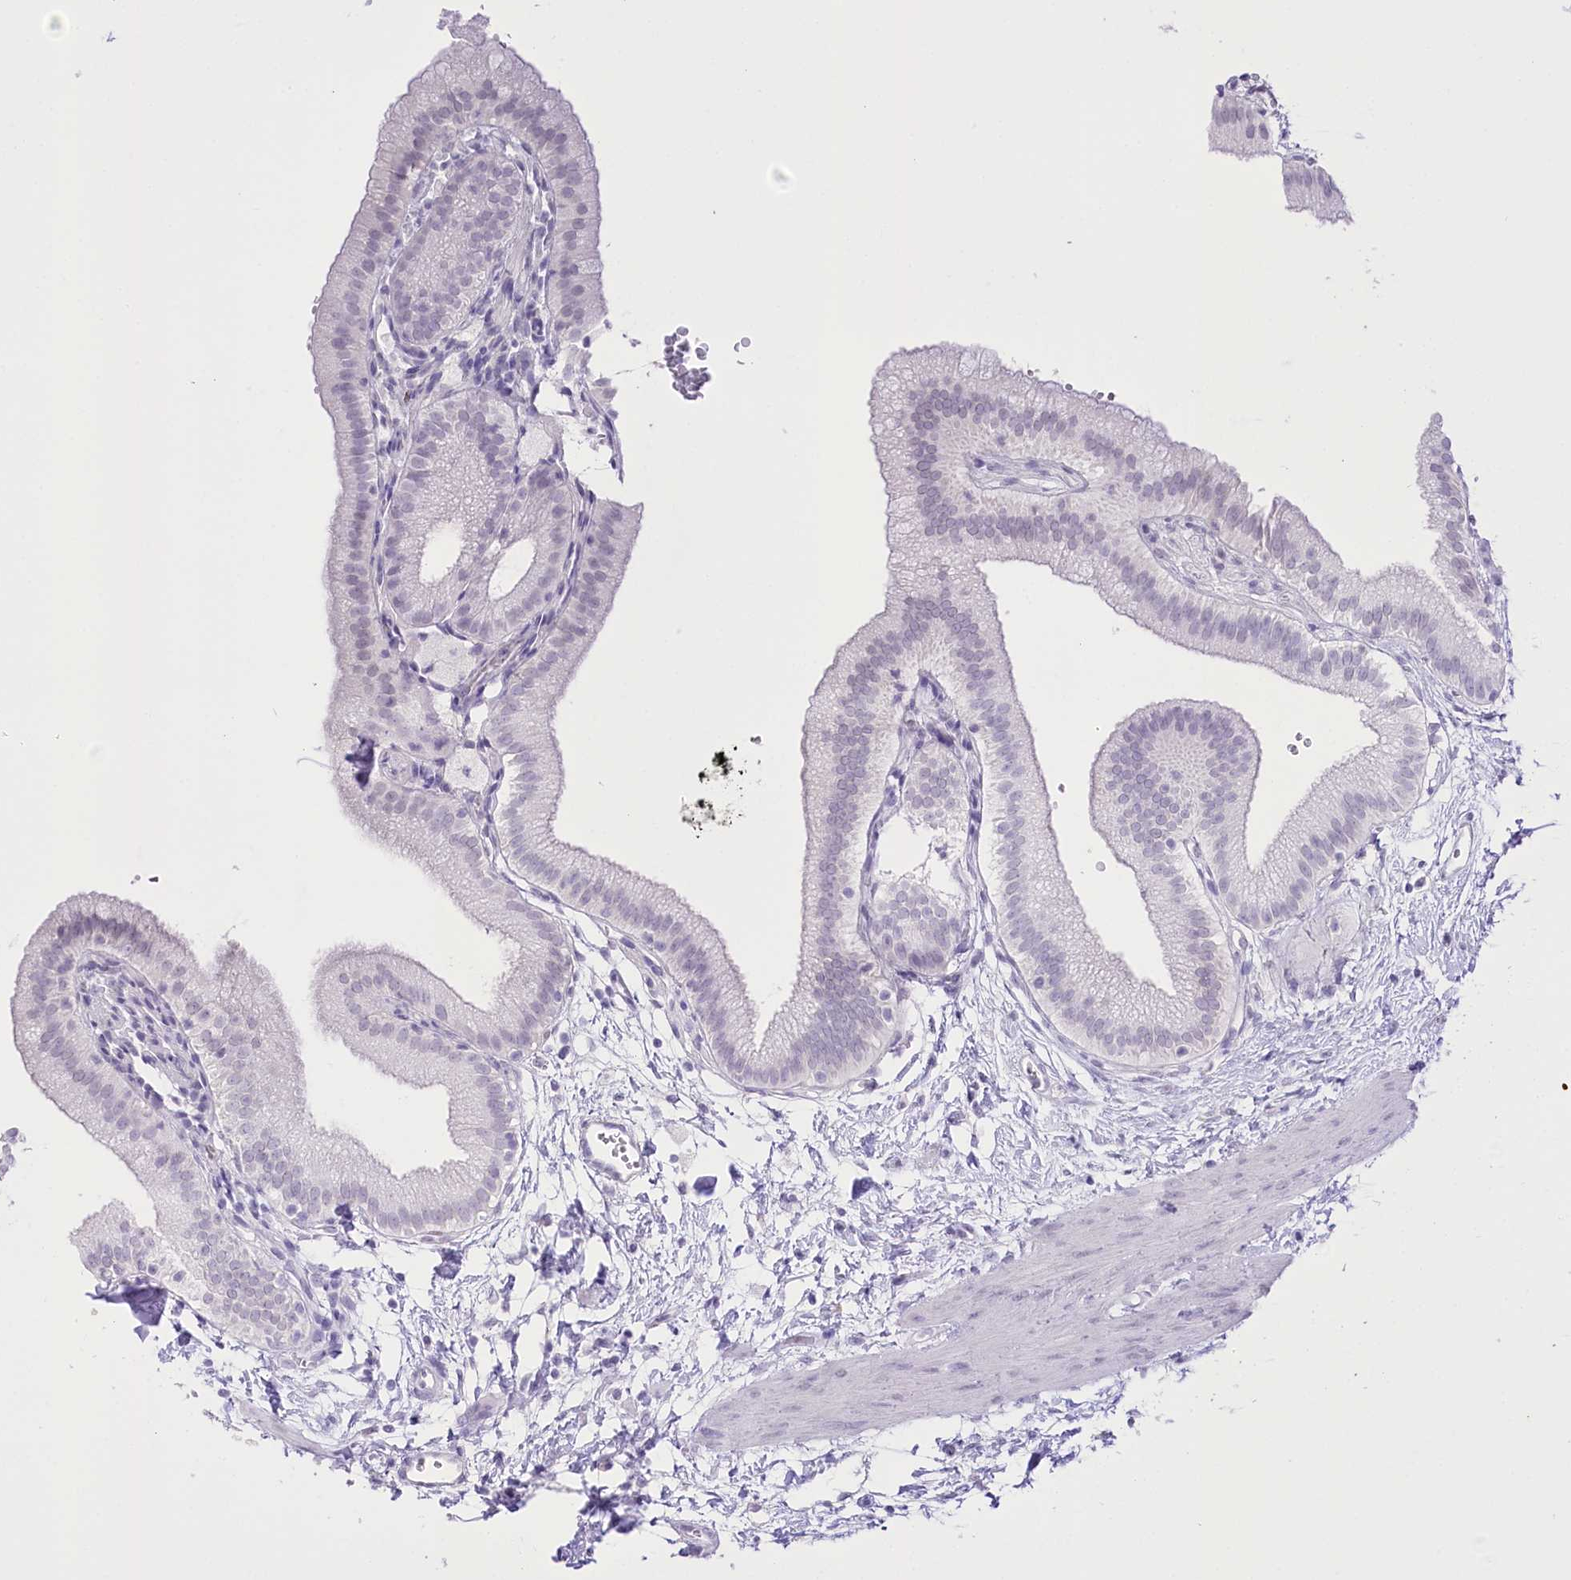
{"staining": {"intensity": "negative", "quantity": "none", "location": "none"}, "tissue": "gallbladder", "cell_type": "Glandular cells", "image_type": "normal", "snomed": [{"axis": "morphology", "description": "Normal tissue, NOS"}, {"axis": "topography", "description": "Gallbladder"}], "caption": "This is an immunohistochemistry (IHC) photomicrograph of unremarkable gallbladder. There is no staining in glandular cells.", "gene": "SLC39A10", "patient": {"sex": "male", "age": 55}}